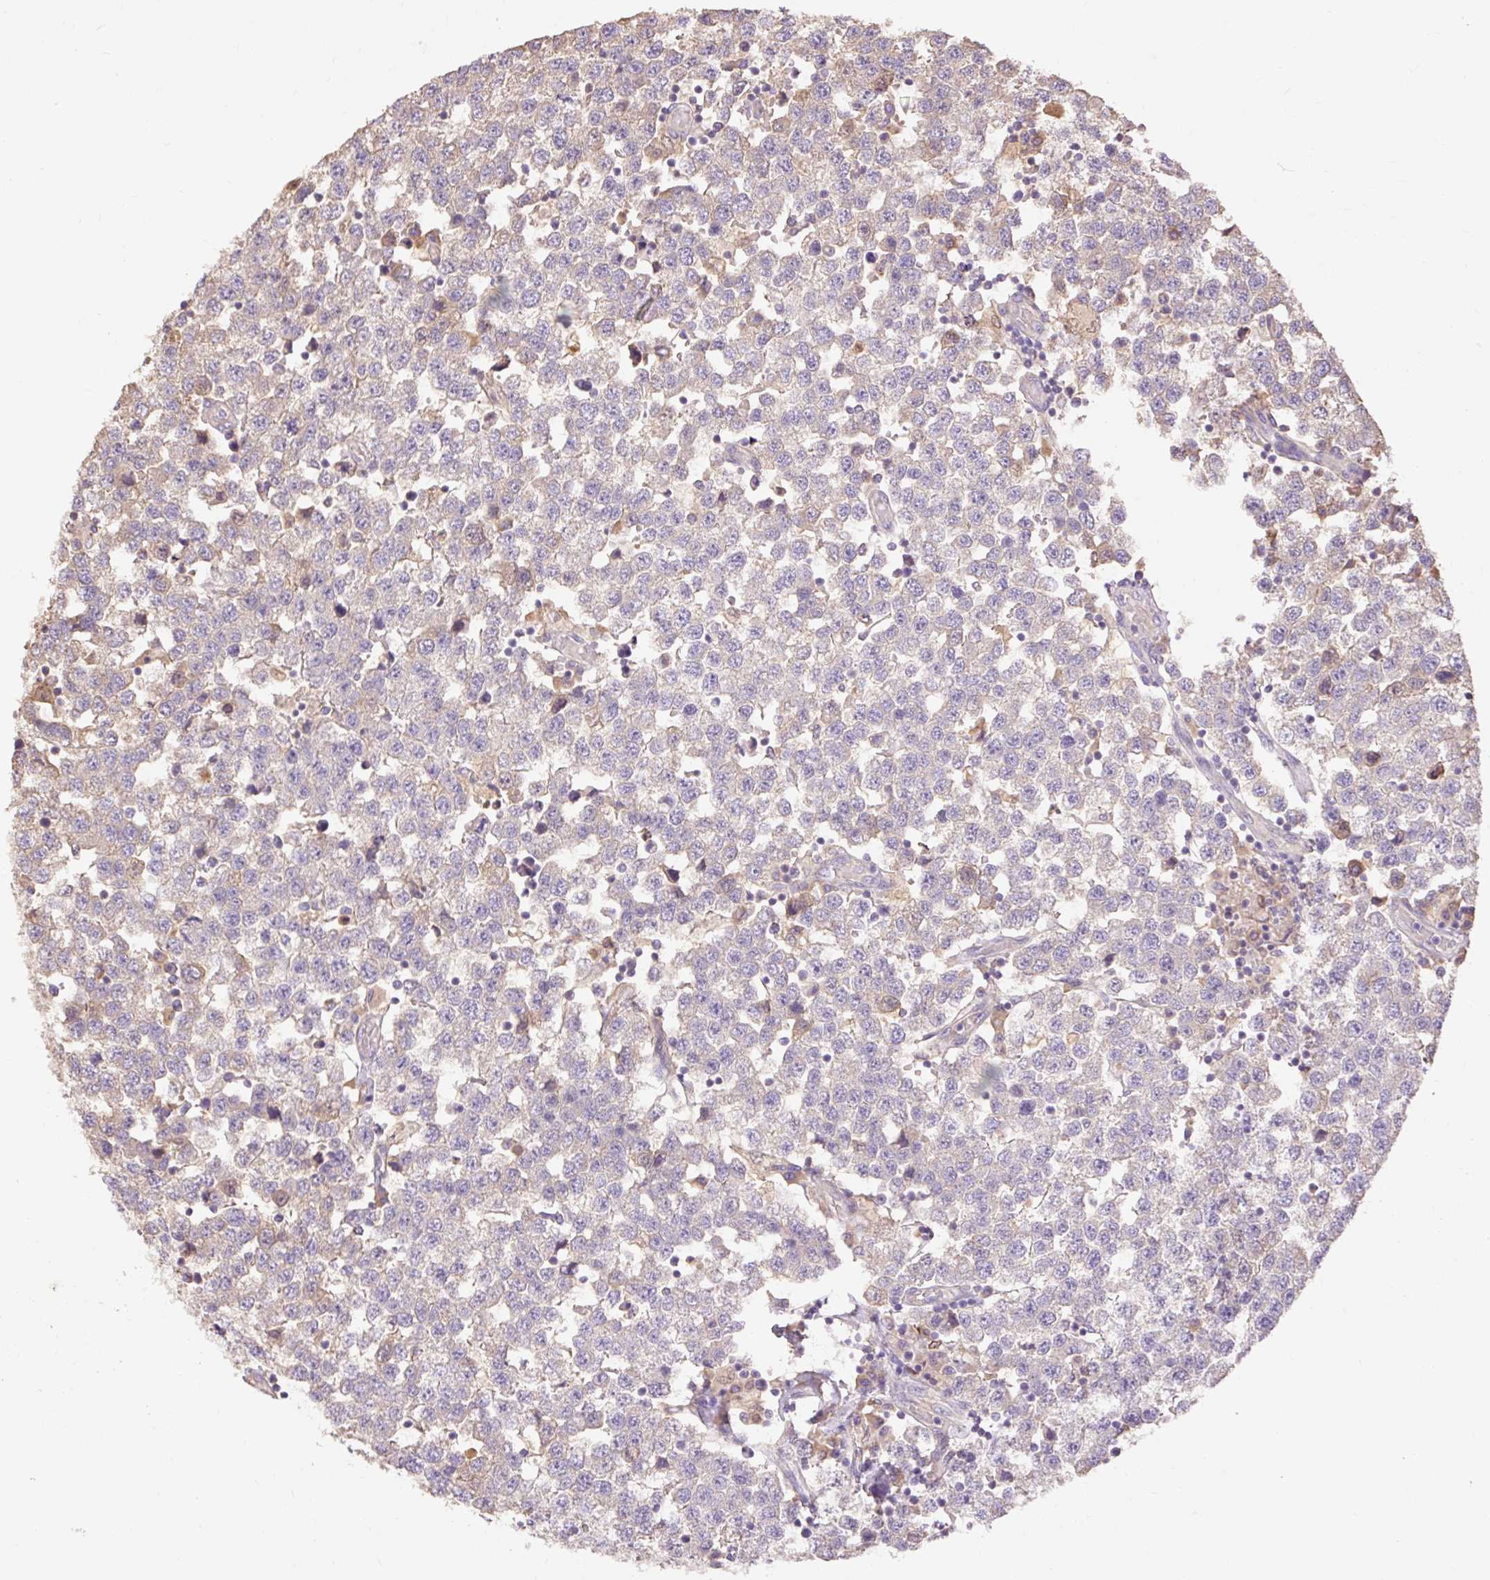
{"staining": {"intensity": "negative", "quantity": "none", "location": "none"}, "tissue": "testis cancer", "cell_type": "Tumor cells", "image_type": "cancer", "snomed": [{"axis": "morphology", "description": "Seminoma, NOS"}, {"axis": "topography", "description": "Testis"}], "caption": "Immunohistochemistry (IHC) histopathology image of neoplastic tissue: testis cancer stained with DAB demonstrates no significant protein staining in tumor cells.", "gene": "DESI1", "patient": {"sex": "male", "age": 34}}